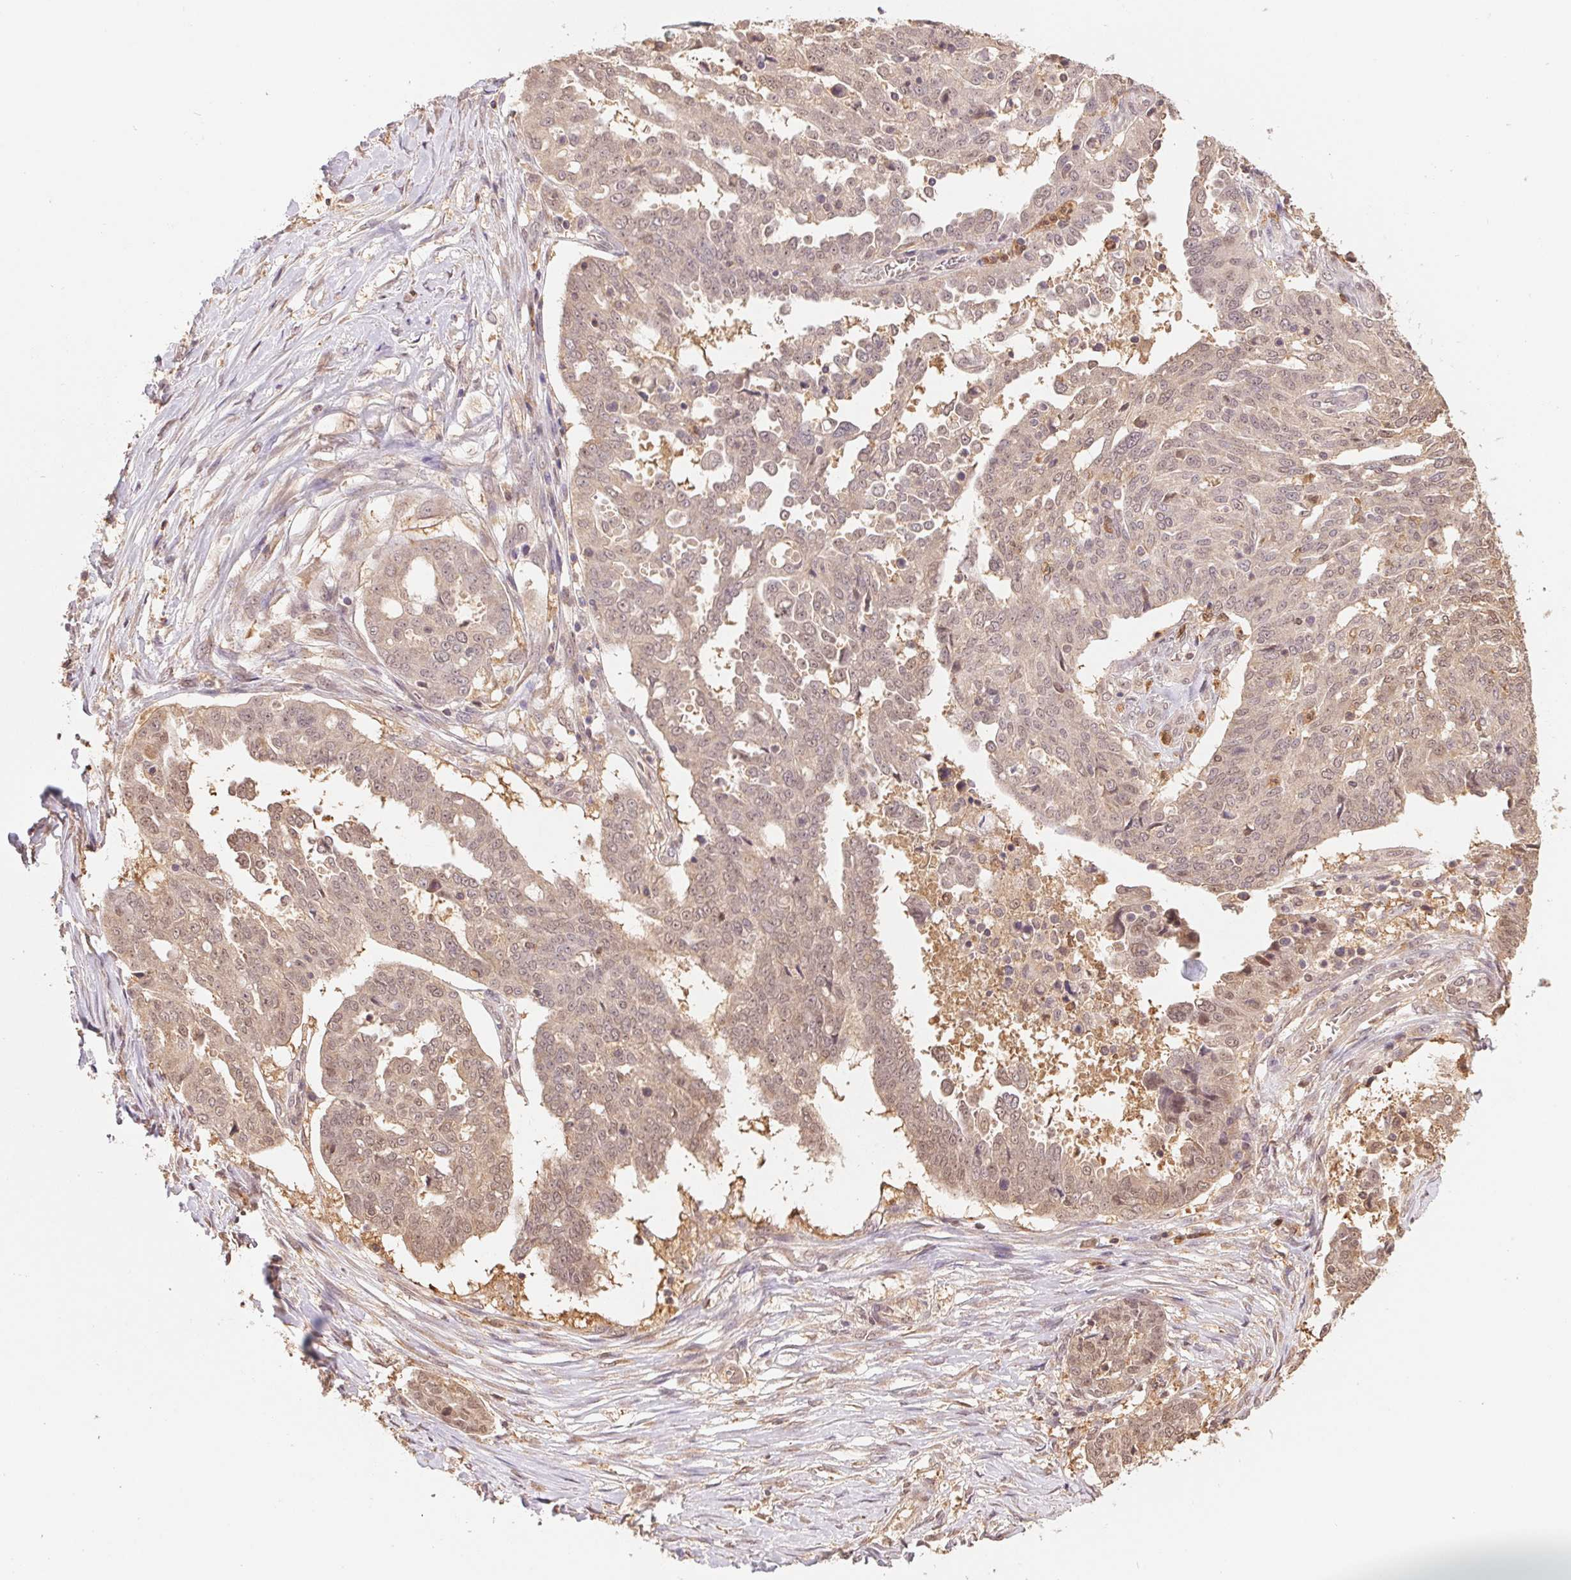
{"staining": {"intensity": "weak", "quantity": ">75%", "location": "cytoplasmic/membranous,nuclear"}, "tissue": "ovarian cancer", "cell_type": "Tumor cells", "image_type": "cancer", "snomed": [{"axis": "morphology", "description": "Cystadenocarcinoma, serous, NOS"}, {"axis": "topography", "description": "Ovary"}], "caption": "Ovarian cancer (serous cystadenocarcinoma) stained for a protein exhibits weak cytoplasmic/membranous and nuclear positivity in tumor cells.", "gene": "CDC123", "patient": {"sex": "female", "age": 67}}